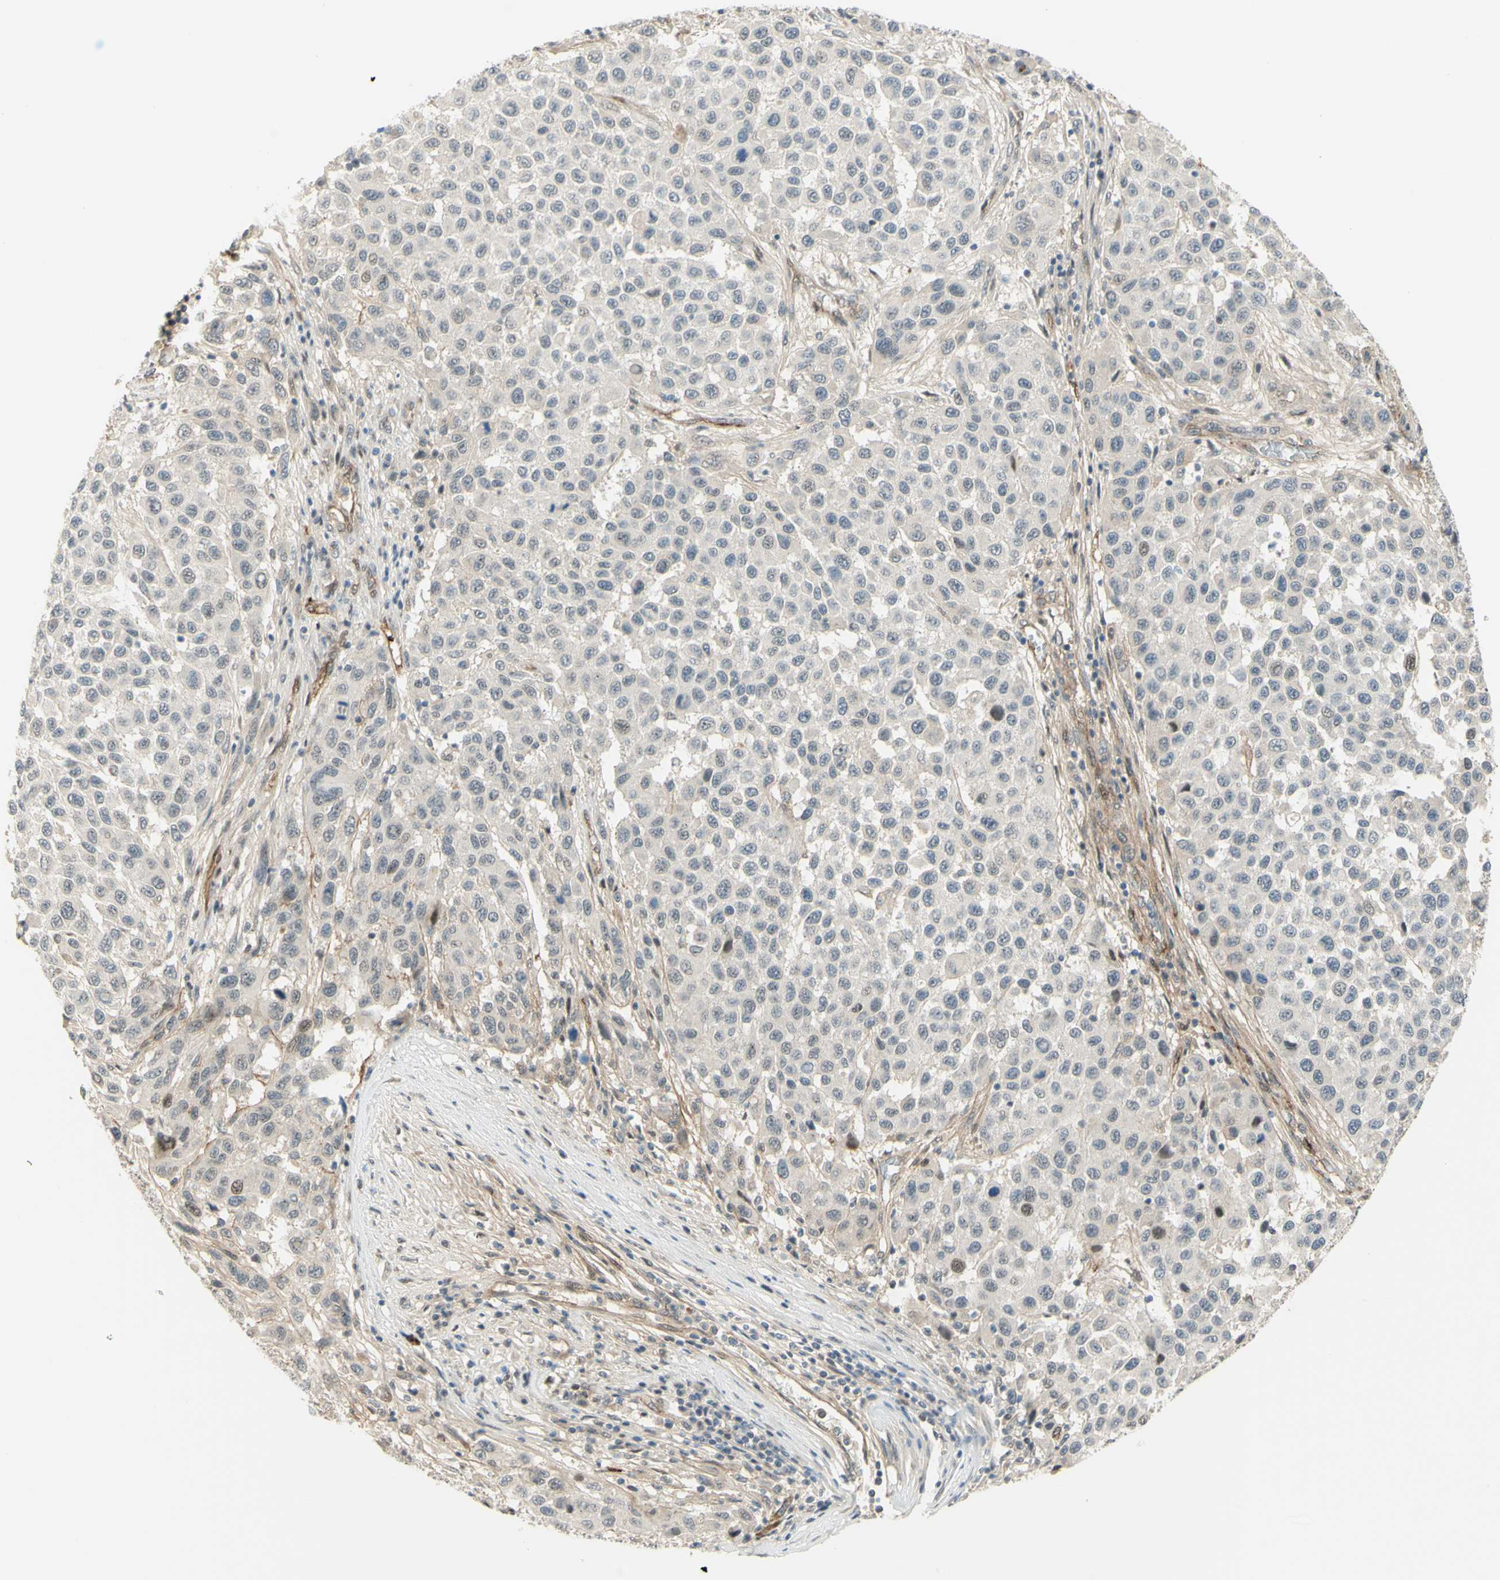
{"staining": {"intensity": "negative", "quantity": "none", "location": "none"}, "tissue": "melanoma", "cell_type": "Tumor cells", "image_type": "cancer", "snomed": [{"axis": "morphology", "description": "Malignant melanoma, Metastatic site"}, {"axis": "topography", "description": "Lymph node"}], "caption": "Immunohistochemistry (IHC) micrograph of human malignant melanoma (metastatic site) stained for a protein (brown), which exhibits no expression in tumor cells.", "gene": "ANGPT2", "patient": {"sex": "male", "age": 61}}